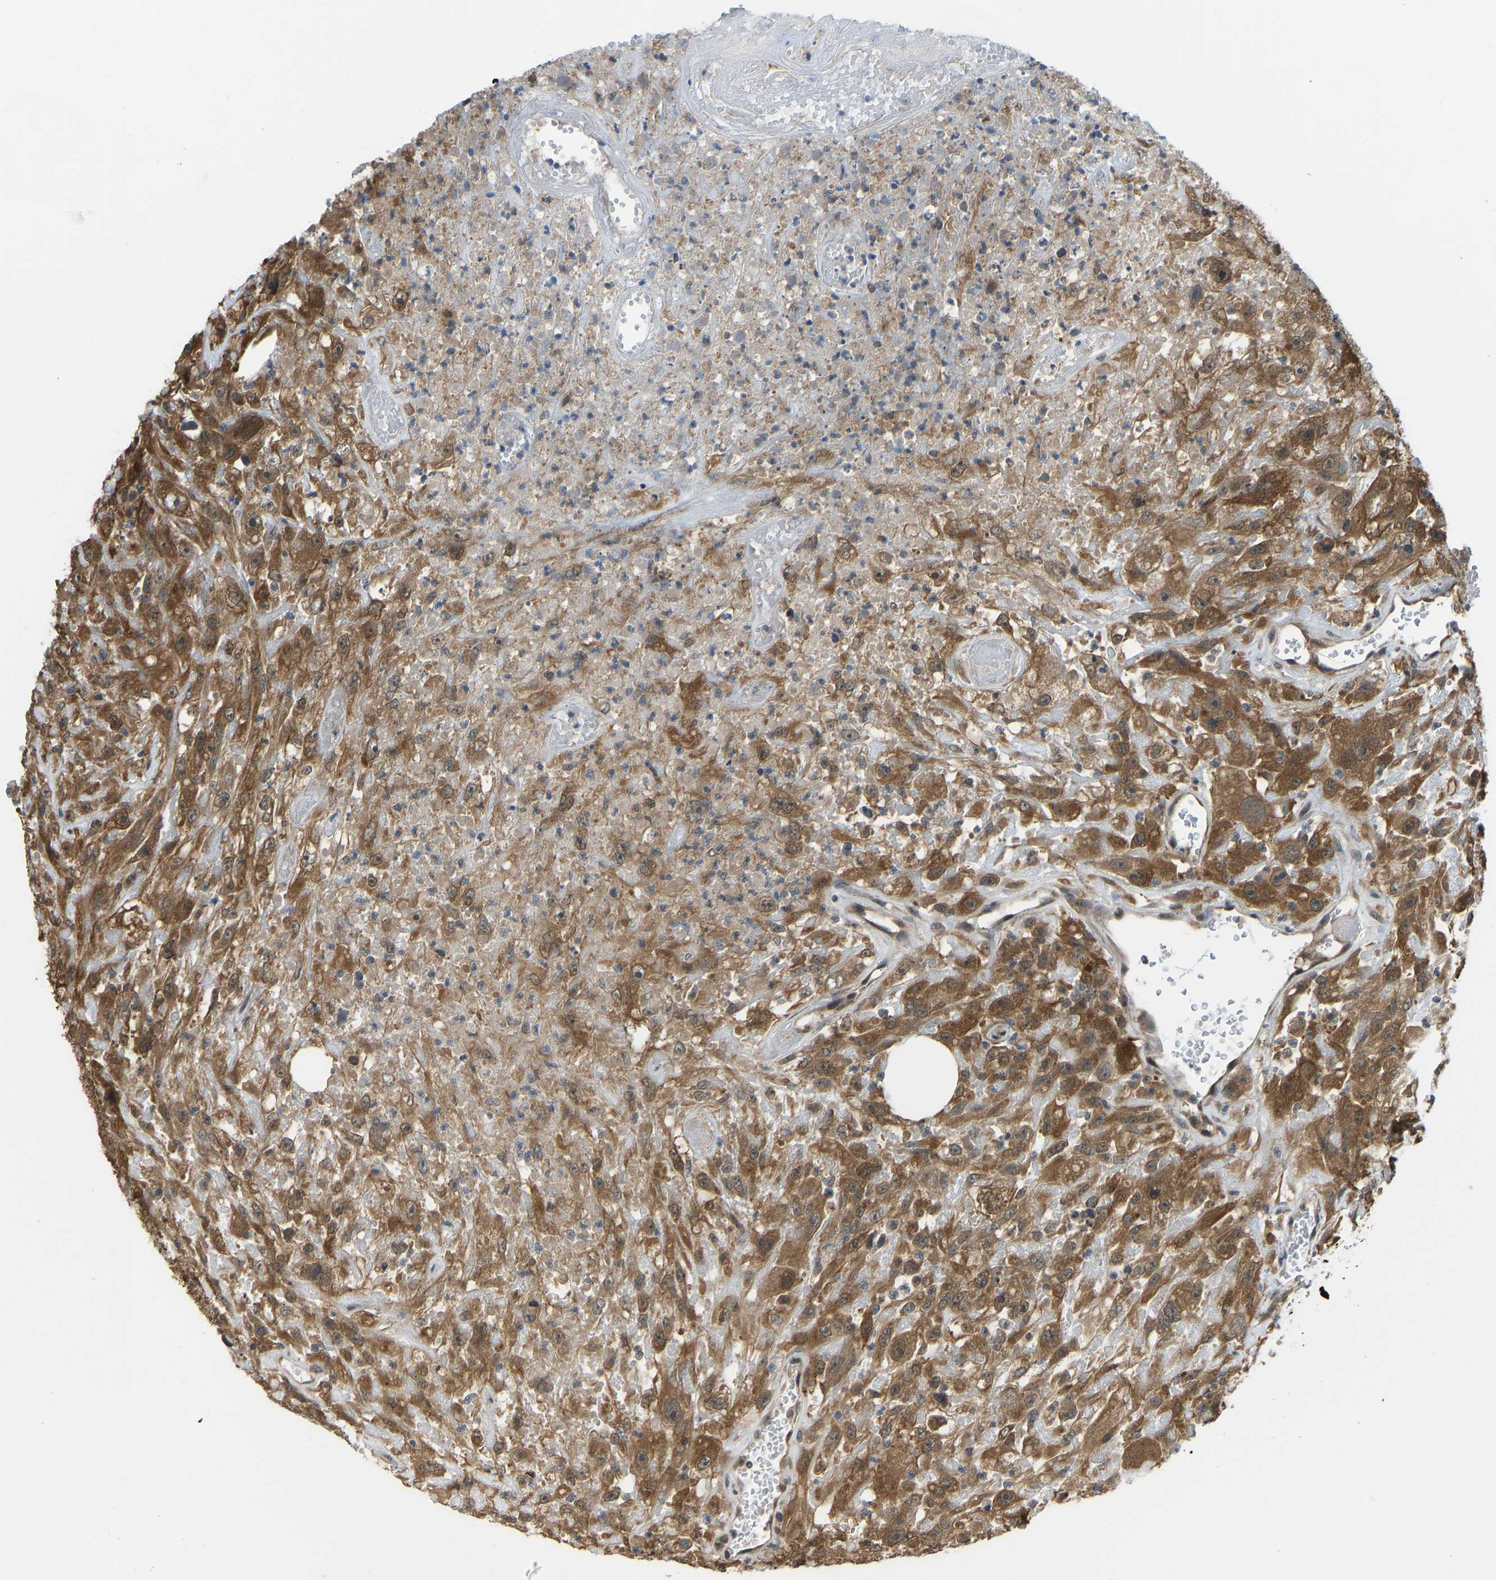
{"staining": {"intensity": "strong", "quantity": ">75%", "location": "cytoplasmic/membranous"}, "tissue": "urothelial cancer", "cell_type": "Tumor cells", "image_type": "cancer", "snomed": [{"axis": "morphology", "description": "Urothelial carcinoma, High grade"}, {"axis": "topography", "description": "Urinary bladder"}], "caption": "The photomicrograph exhibits a brown stain indicating the presence of a protein in the cytoplasmic/membranous of tumor cells in urothelial cancer.", "gene": "CCT8", "patient": {"sex": "male", "age": 46}}